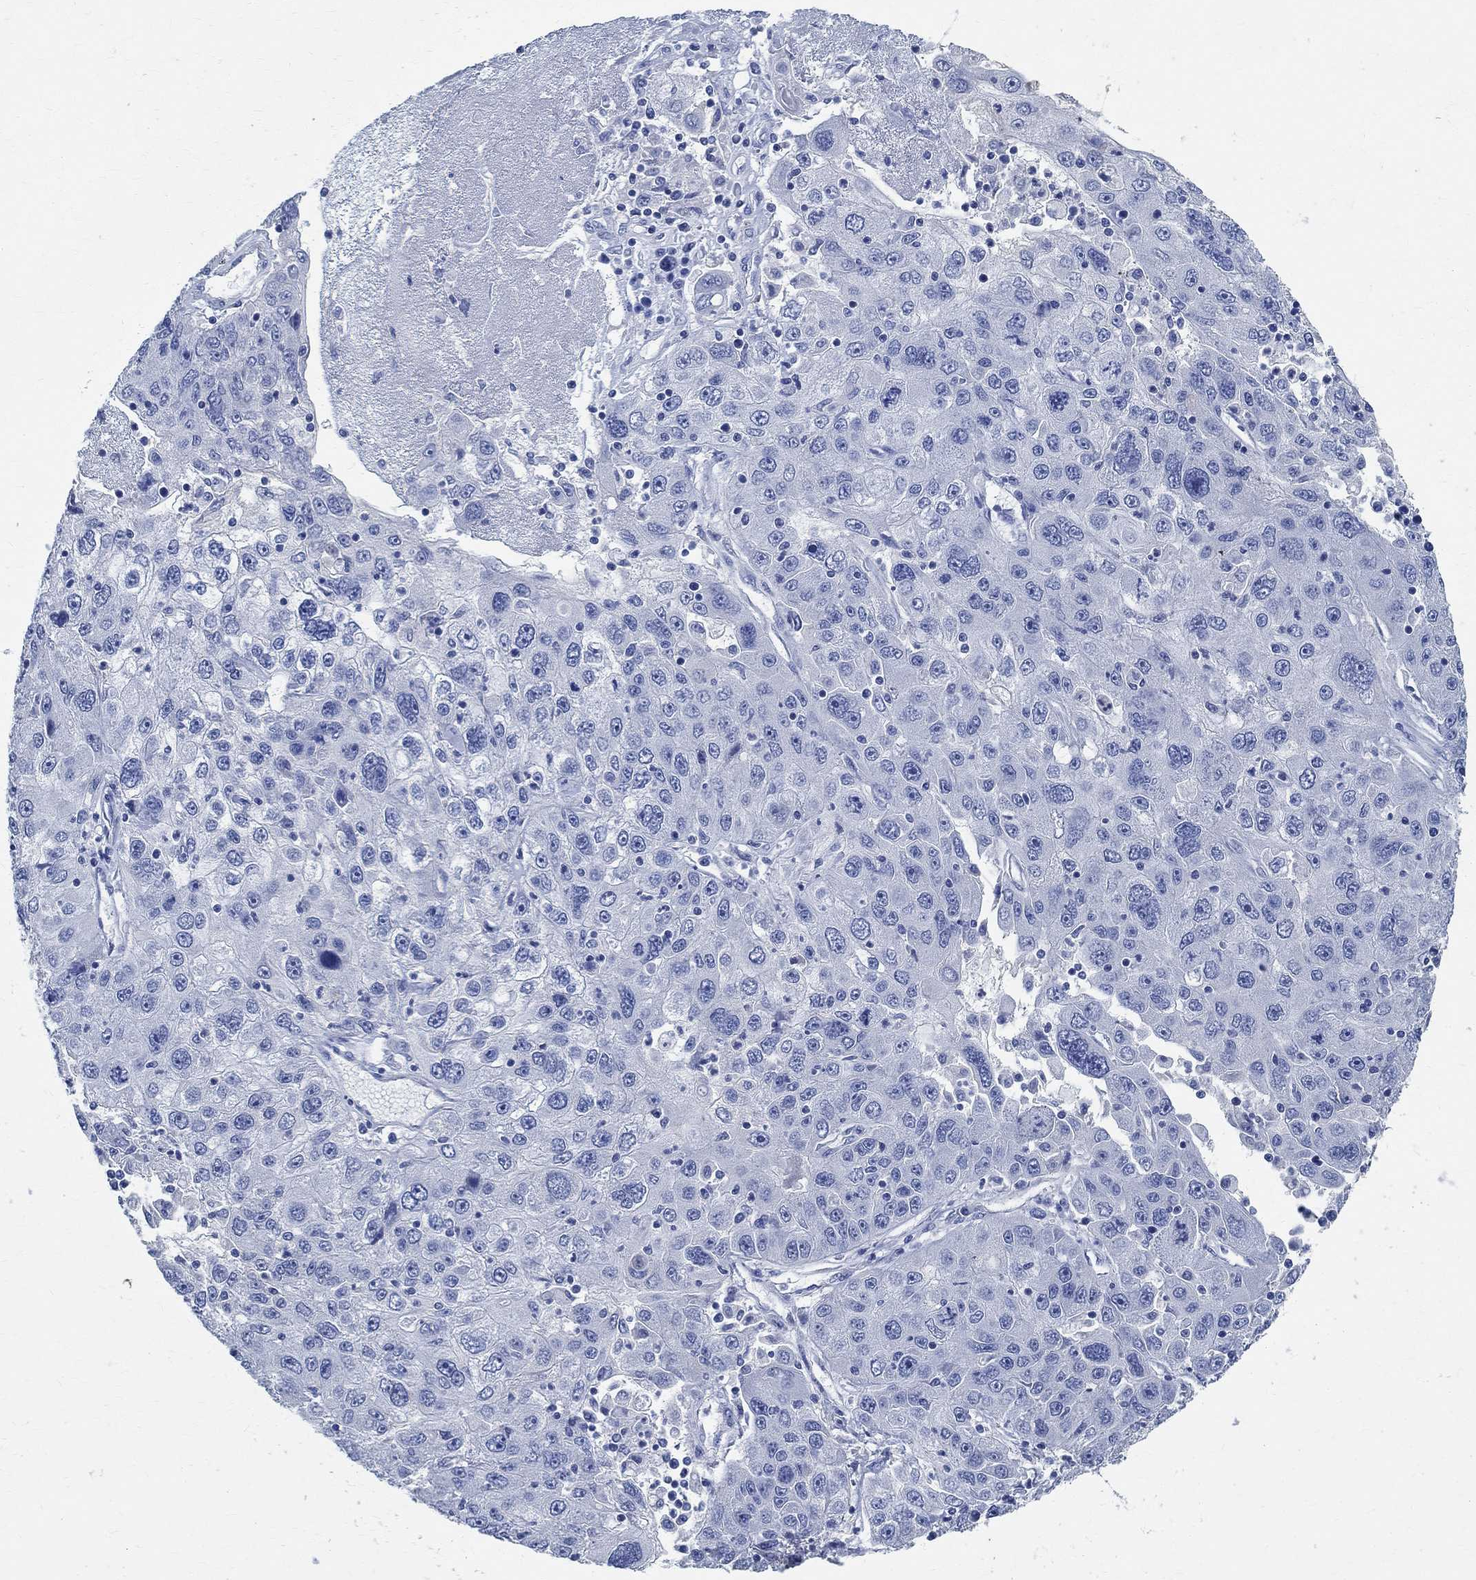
{"staining": {"intensity": "negative", "quantity": "none", "location": "none"}, "tissue": "stomach cancer", "cell_type": "Tumor cells", "image_type": "cancer", "snomed": [{"axis": "morphology", "description": "Adenocarcinoma, NOS"}, {"axis": "topography", "description": "Stomach"}], "caption": "Immunohistochemical staining of human stomach cancer (adenocarcinoma) displays no significant staining in tumor cells. Brightfield microscopy of immunohistochemistry stained with DAB (brown) and hematoxylin (blue), captured at high magnification.", "gene": "PRX", "patient": {"sex": "male", "age": 56}}